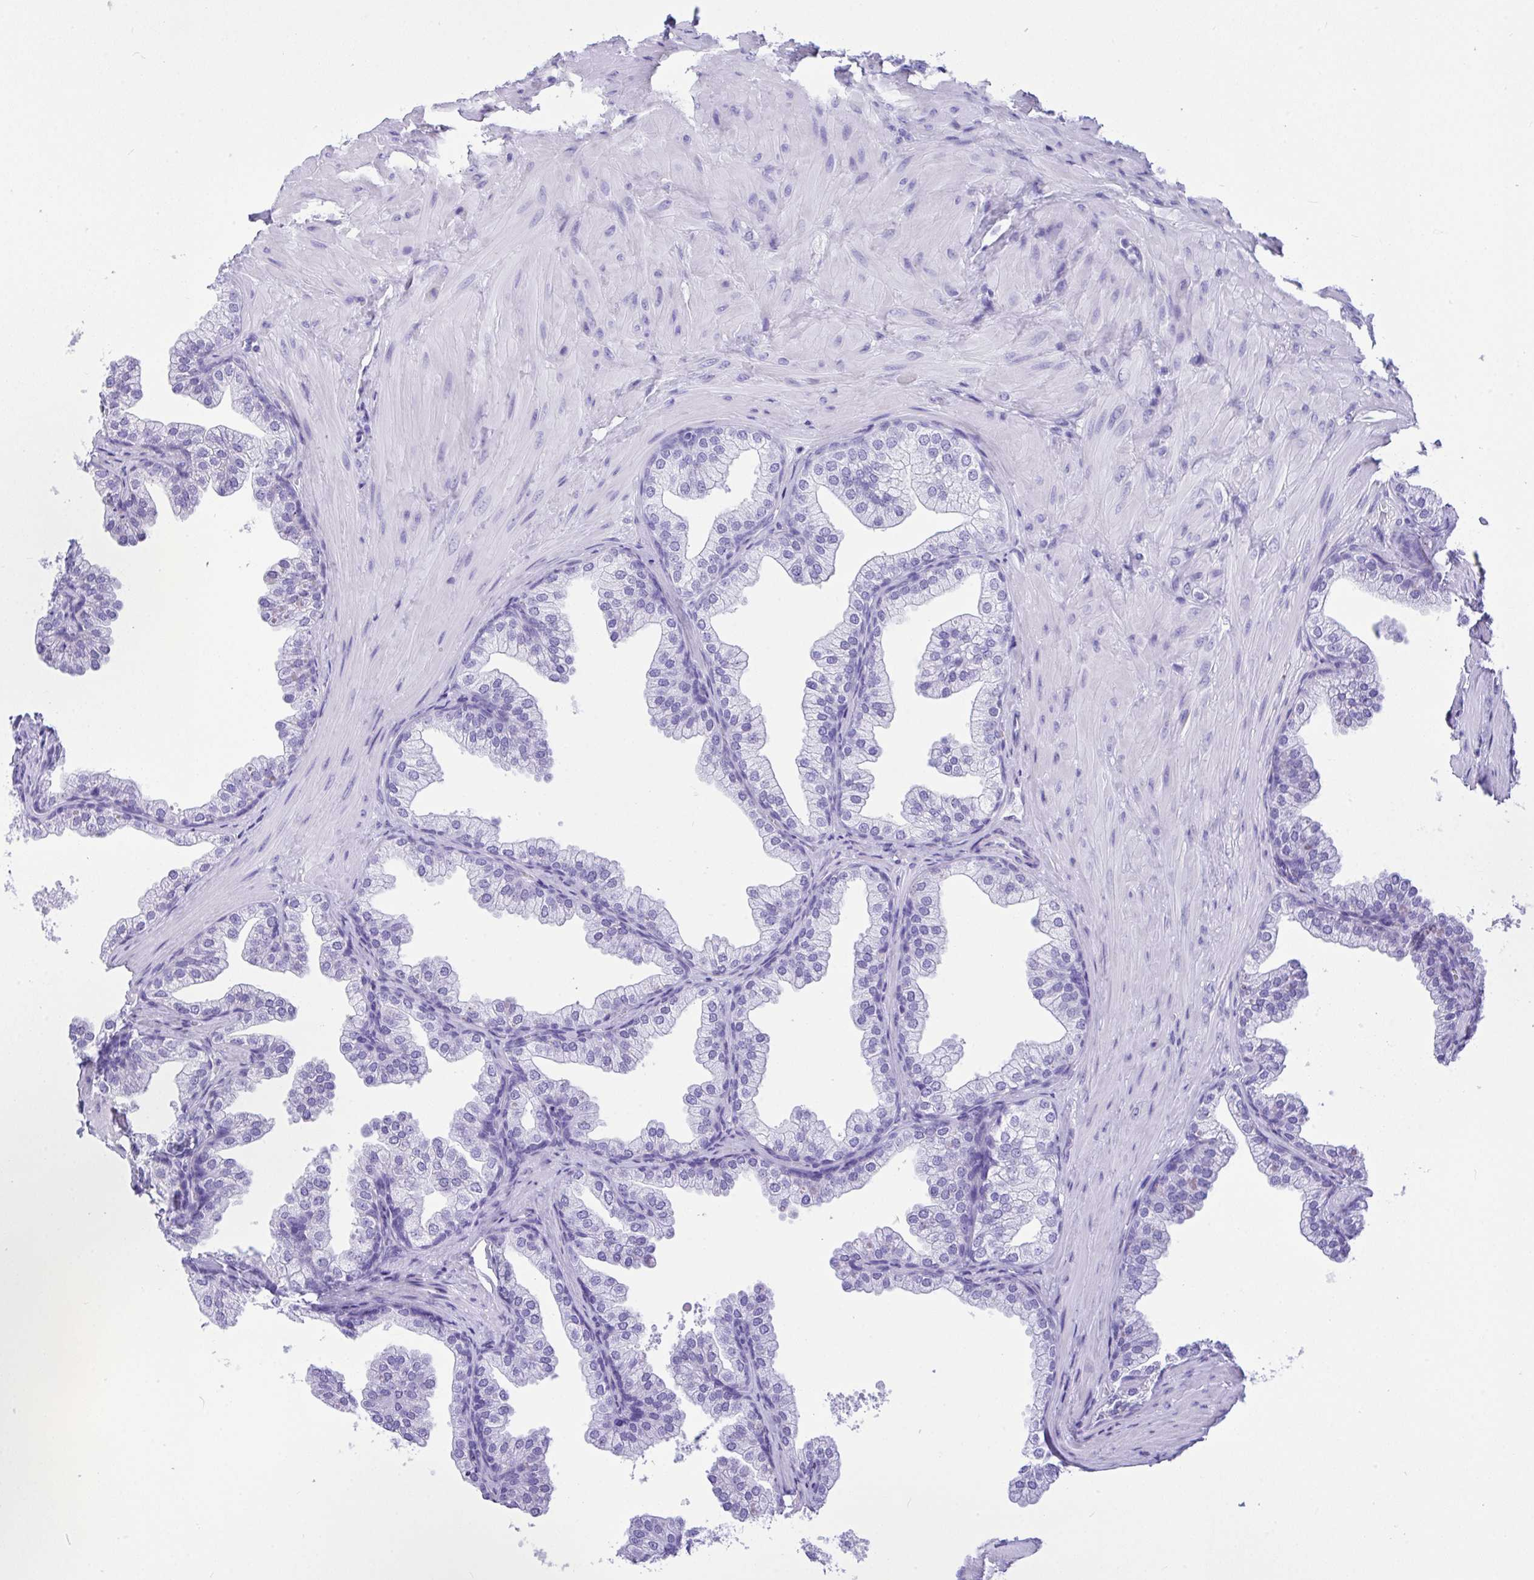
{"staining": {"intensity": "negative", "quantity": "none", "location": "none"}, "tissue": "prostate", "cell_type": "Glandular cells", "image_type": "normal", "snomed": [{"axis": "morphology", "description": "Normal tissue, NOS"}, {"axis": "topography", "description": "Prostate"}], "caption": "IHC image of benign prostate: prostate stained with DAB displays no significant protein staining in glandular cells.", "gene": "BEST4", "patient": {"sex": "male", "age": 37}}